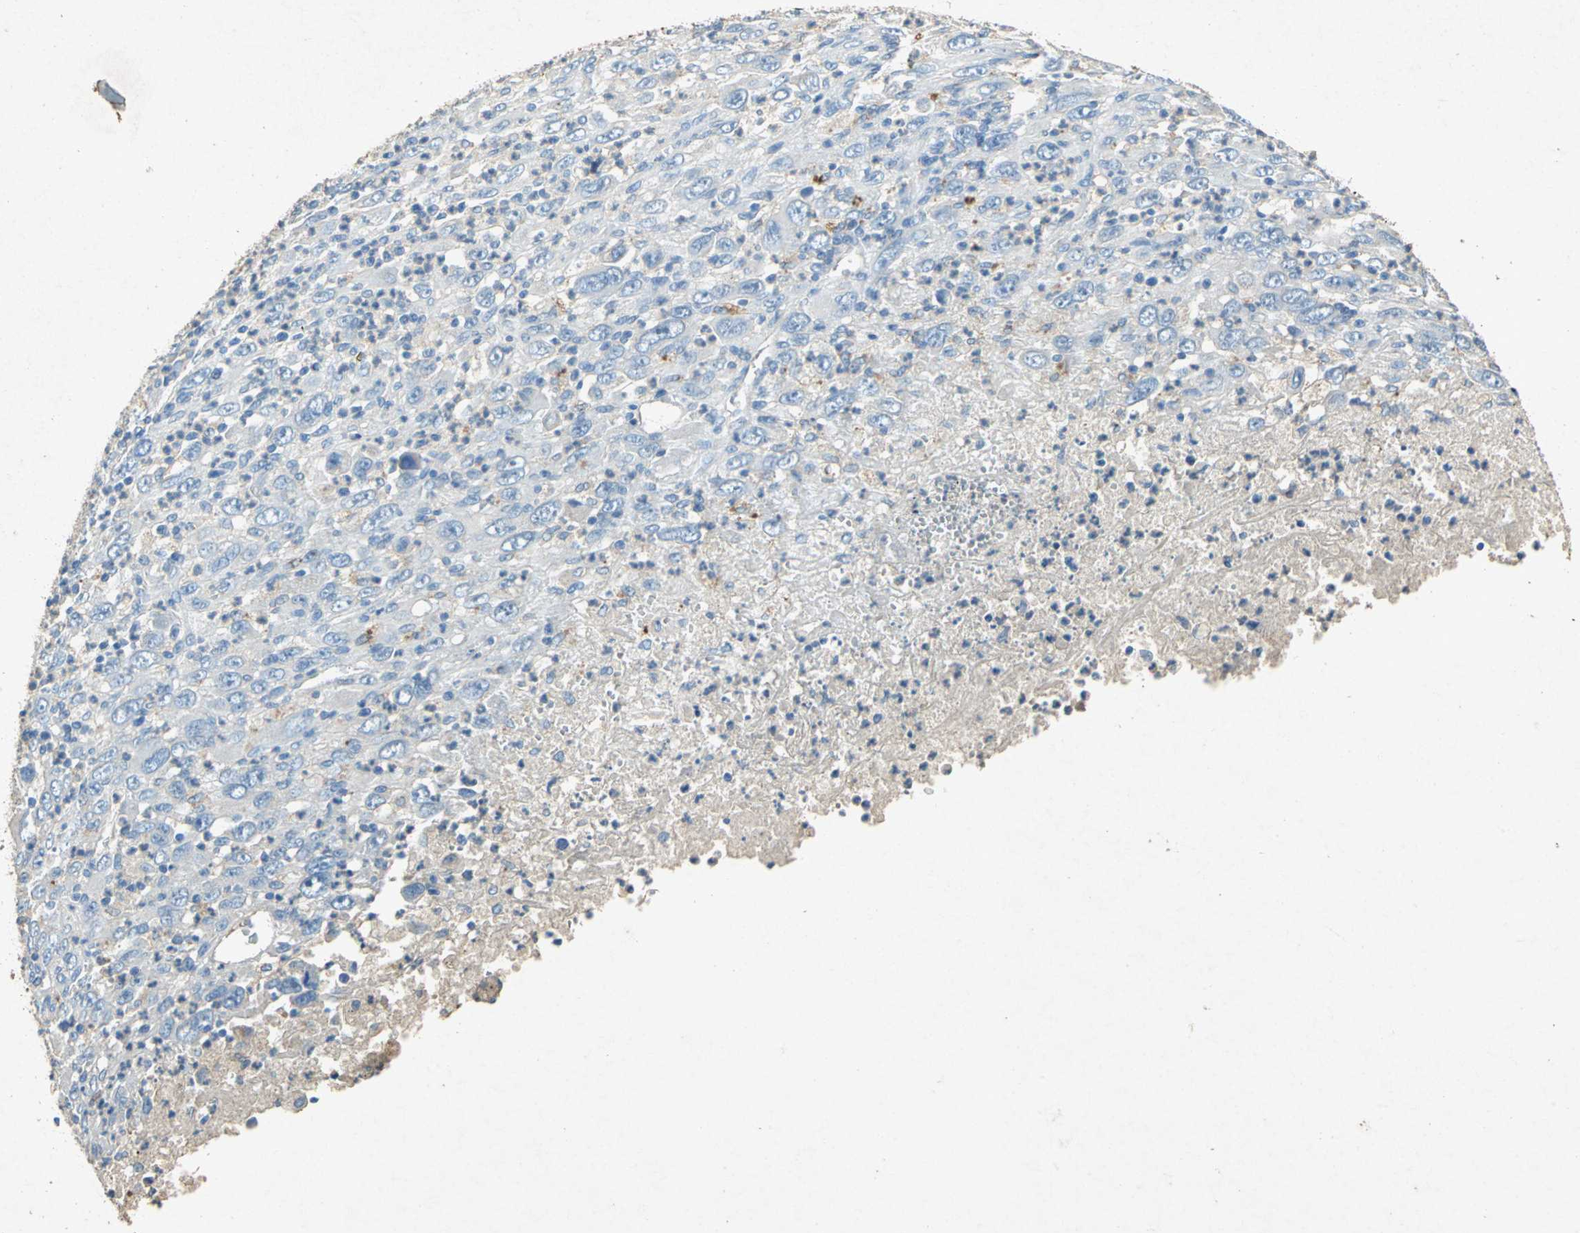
{"staining": {"intensity": "negative", "quantity": "none", "location": "none"}, "tissue": "melanoma", "cell_type": "Tumor cells", "image_type": "cancer", "snomed": [{"axis": "morphology", "description": "Malignant melanoma, Metastatic site"}, {"axis": "topography", "description": "Skin"}], "caption": "This is a image of IHC staining of melanoma, which shows no positivity in tumor cells.", "gene": "ADAMTS5", "patient": {"sex": "female", "age": 56}}